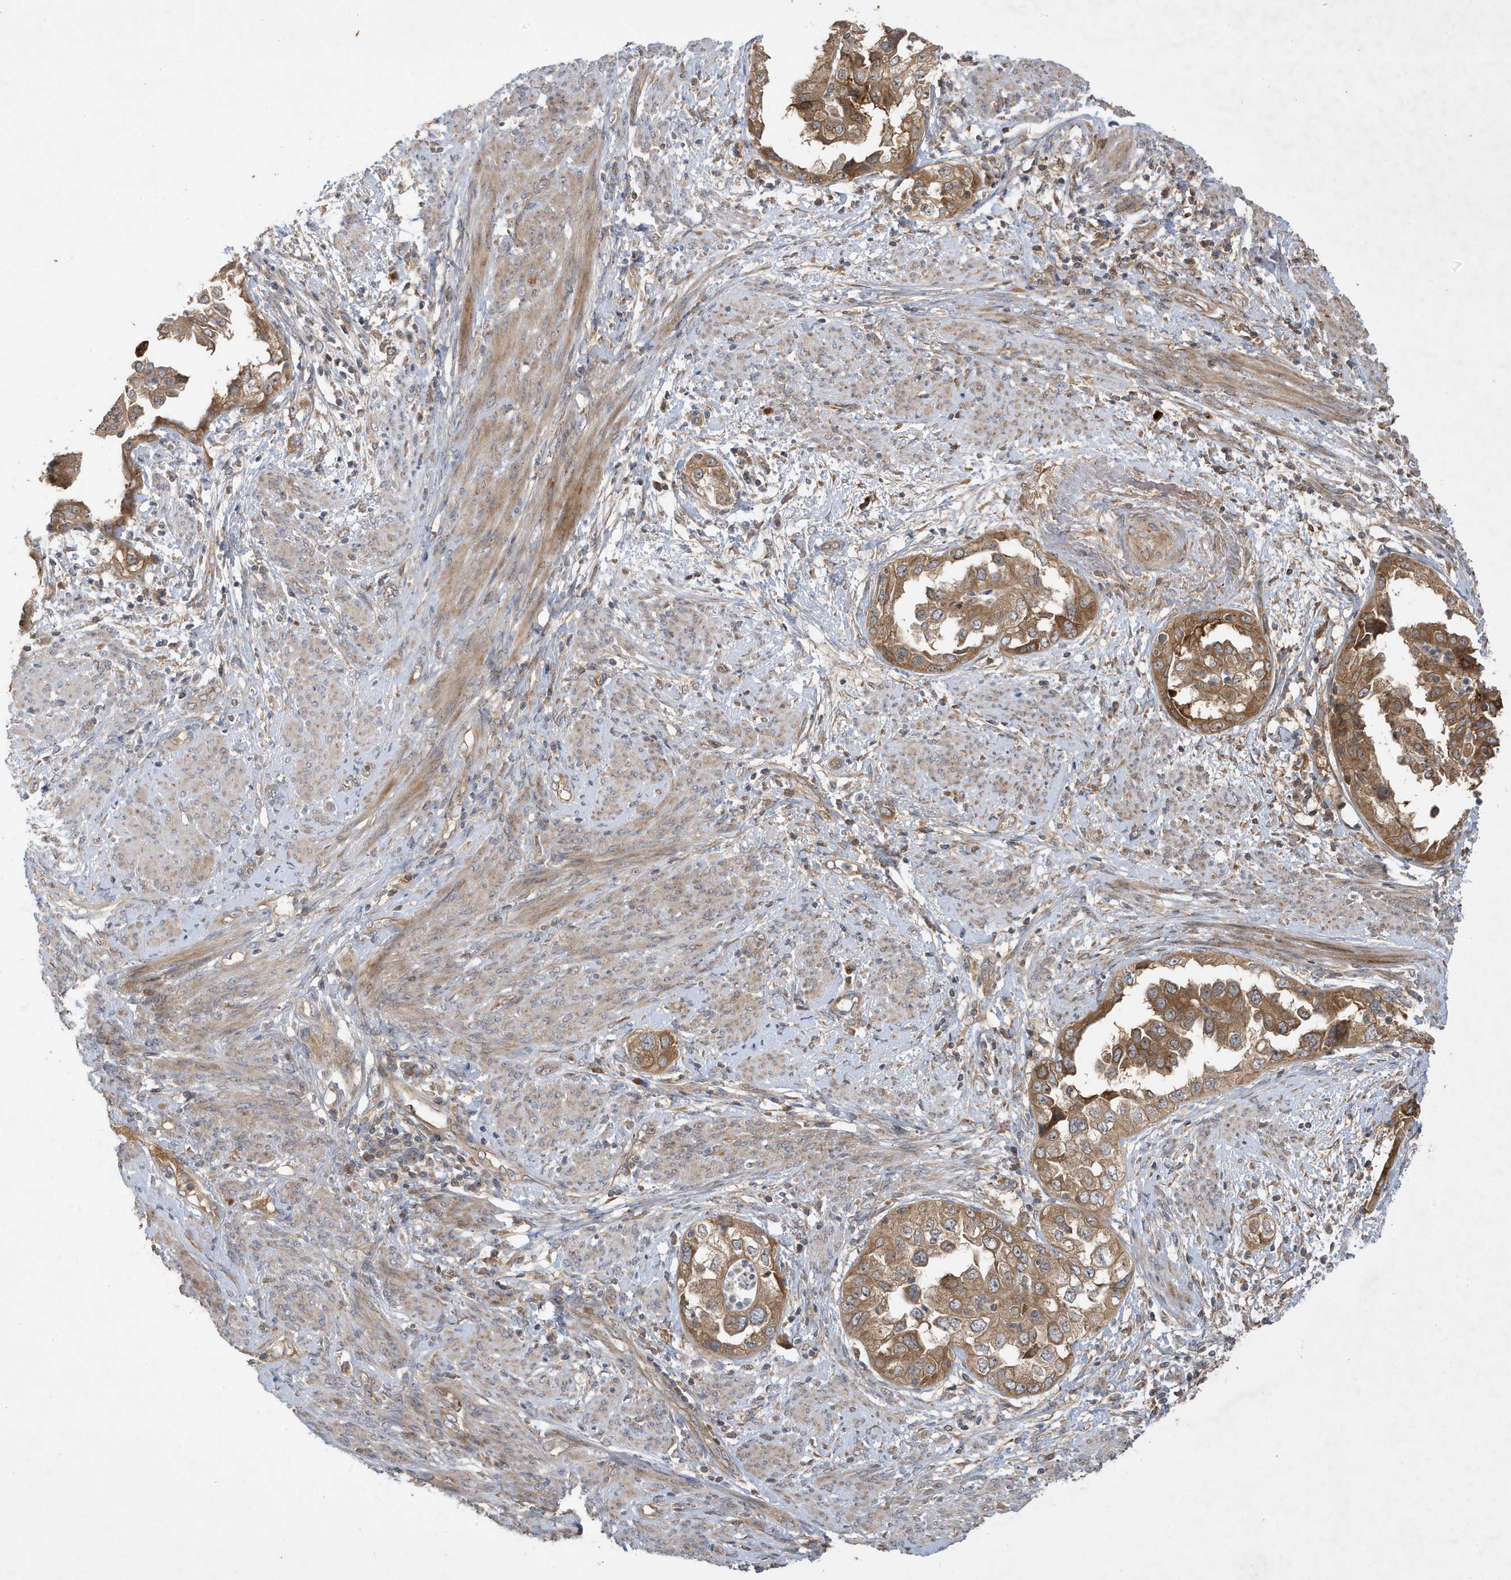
{"staining": {"intensity": "moderate", "quantity": ">75%", "location": "cytoplasmic/membranous"}, "tissue": "endometrial cancer", "cell_type": "Tumor cells", "image_type": "cancer", "snomed": [{"axis": "morphology", "description": "Adenocarcinoma, NOS"}, {"axis": "topography", "description": "Endometrium"}], "caption": "Immunohistochemical staining of human endometrial cancer reveals moderate cytoplasmic/membranous protein expression in about >75% of tumor cells. The staining was performed using DAB, with brown indicating positive protein expression. Nuclei are stained blue with hematoxylin.", "gene": "LAPTM4A", "patient": {"sex": "female", "age": 85}}